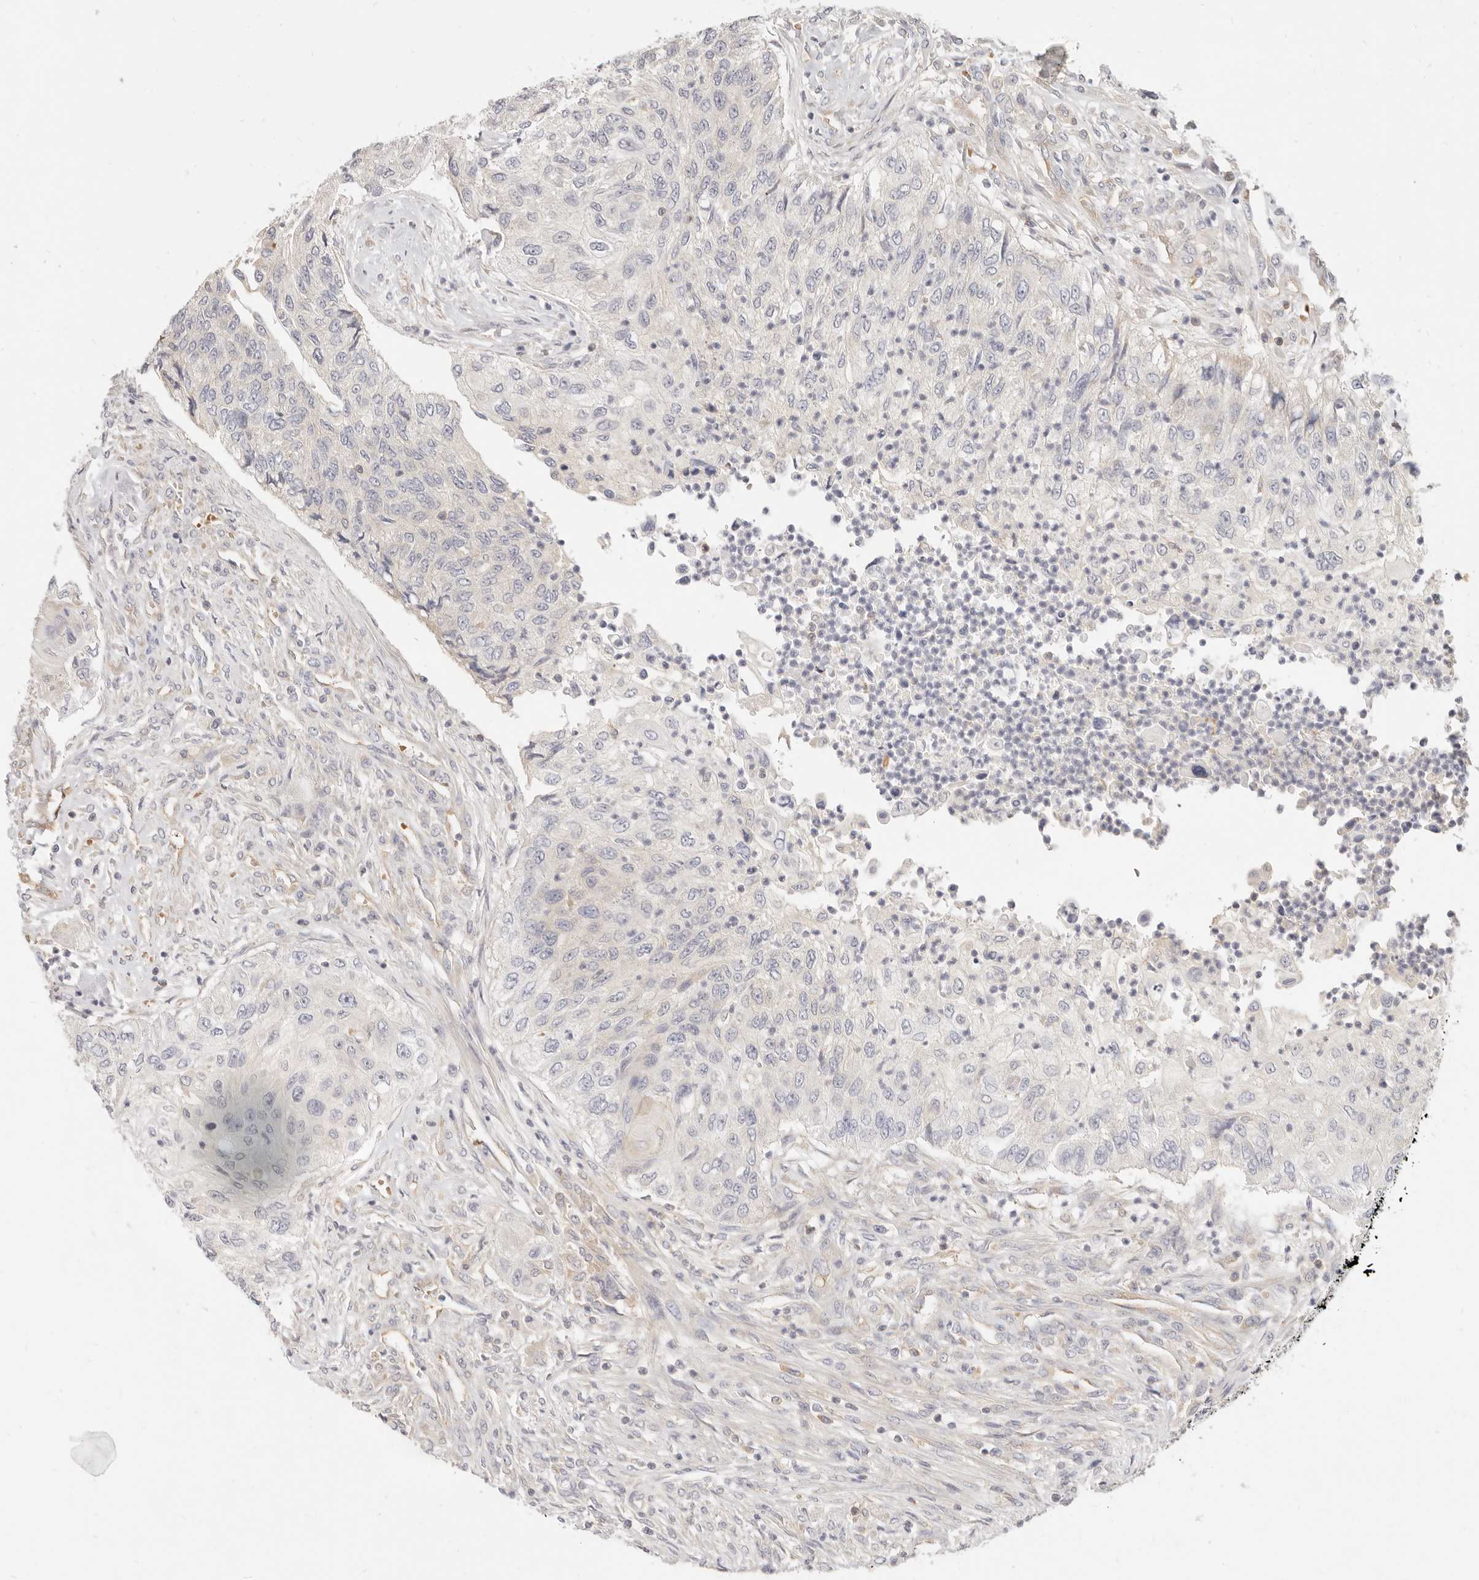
{"staining": {"intensity": "negative", "quantity": "none", "location": "none"}, "tissue": "urothelial cancer", "cell_type": "Tumor cells", "image_type": "cancer", "snomed": [{"axis": "morphology", "description": "Urothelial carcinoma, High grade"}, {"axis": "topography", "description": "Urinary bladder"}], "caption": "Immunohistochemistry (IHC) of urothelial cancer reveals no staining in tumor cells.", "gene": "LTB4R2", "patient": {"sex": "female", "age": 60}}